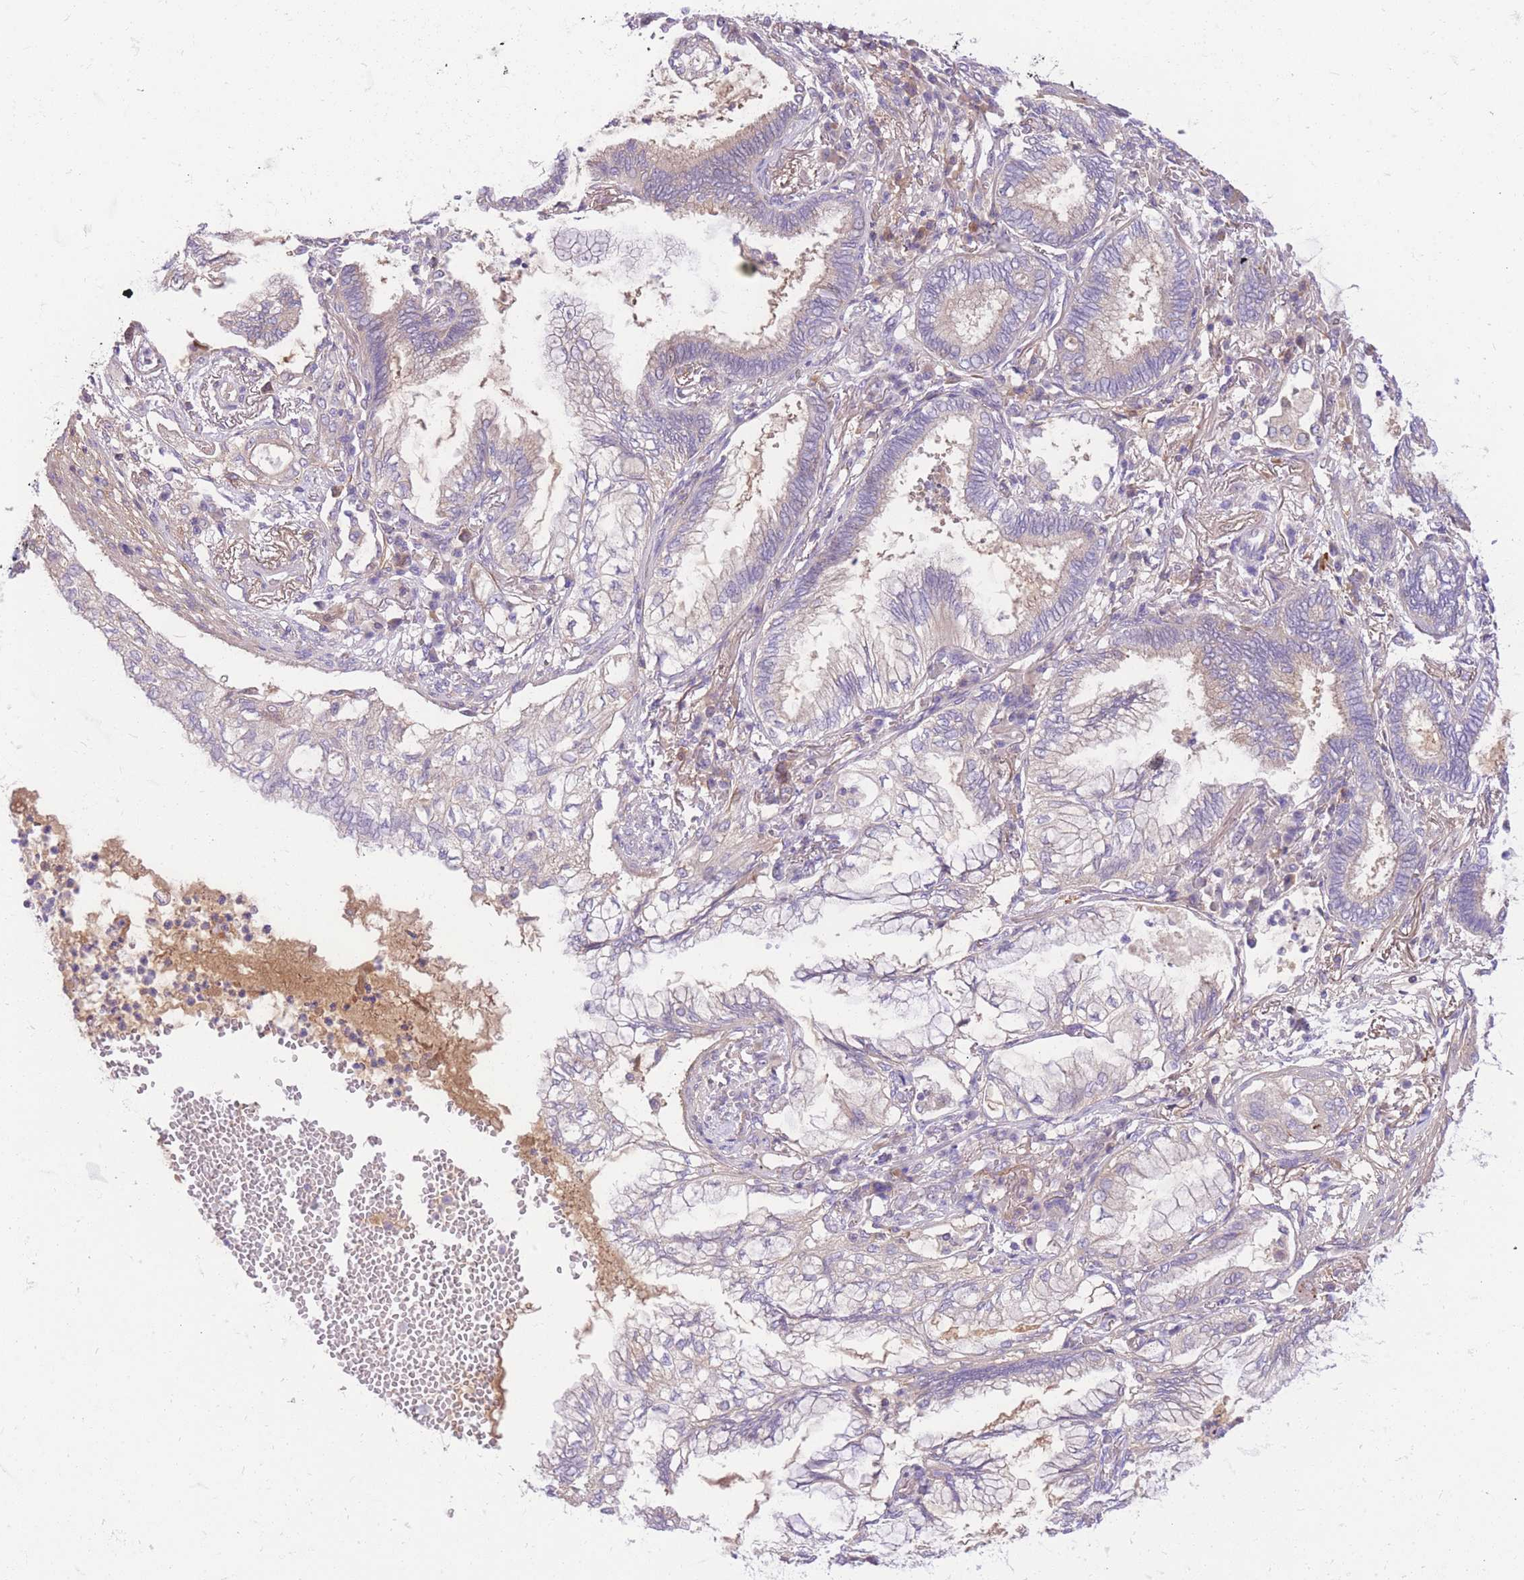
{"staining": {"intensity": "weak", "quantity": "<25%", "location": "cytoplasmic/membranous"}, "tissue": "lung cancer", "cell_type": "Tumor cells", "image_type": "cancer", "snomed": [{"axis": "morphology", "description": "Adenocarcinoma, NOS"}, {"axis": "topography", "description": "Lung"}], "caption": "Tumor cells are negative for protein expression in human lung cancer (adenocarcinoma).", "gene": "LIPH", "patient": {"sex": "female", "age": 70}}